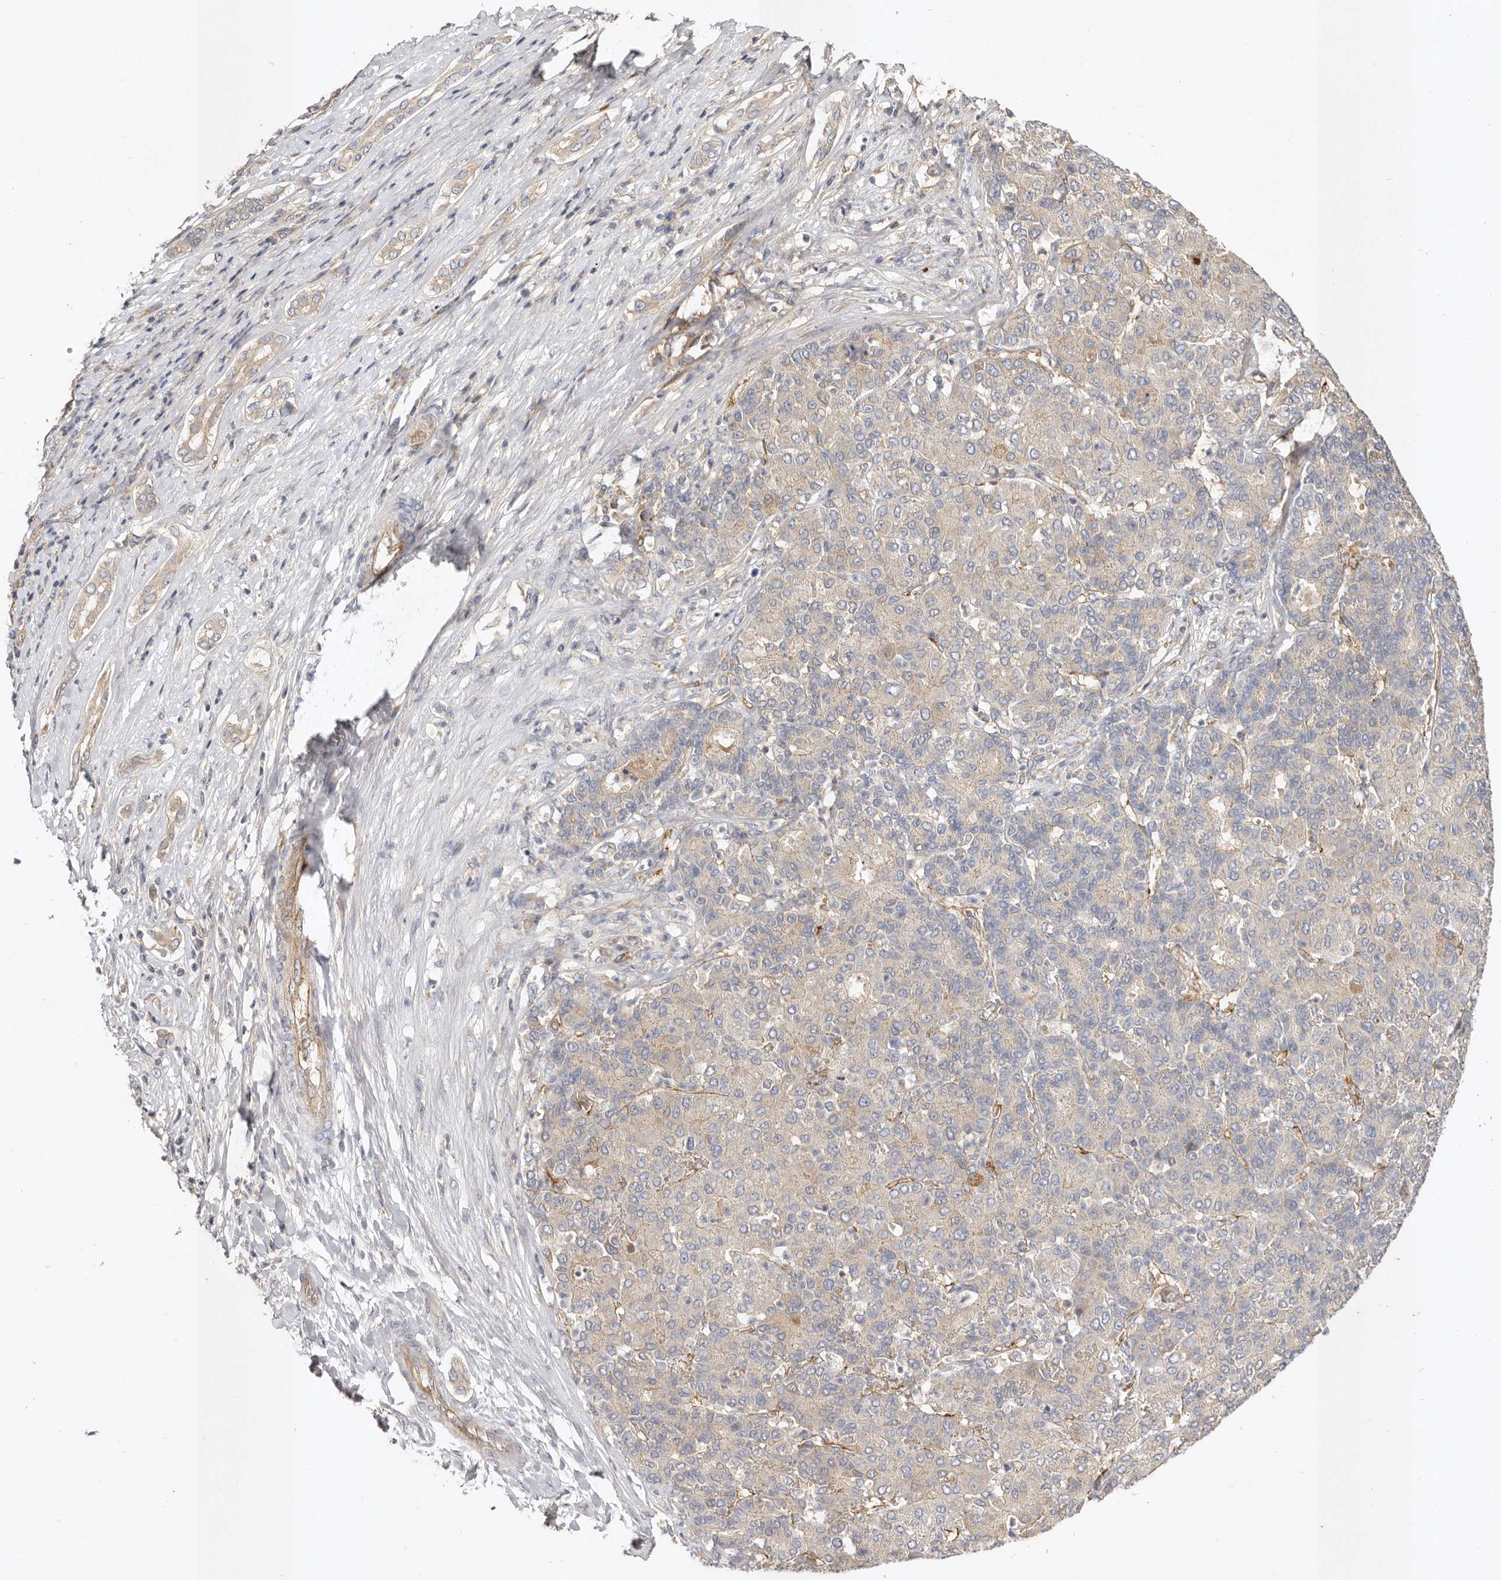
{"staining": {"intensity": "weak", "quantity": "<25%", "location": "cytoplasmic/membranous"}, "tissue": "liver cancer", "cell_type": "Tumor cells", "image_type": "cancer", "snomed": [{"axis": "morphology", "description": "Carcinoma, Hepatocellular, NOS"}, {"axis": "topography", "description": "Liver"}], "caption": "Micrograph shows no protein positivity in tumor cells of liver hepatocellular carcinoma tissue.", "gene": "ADAMTS9", "patient": {"sex": "male", "age": 65}}